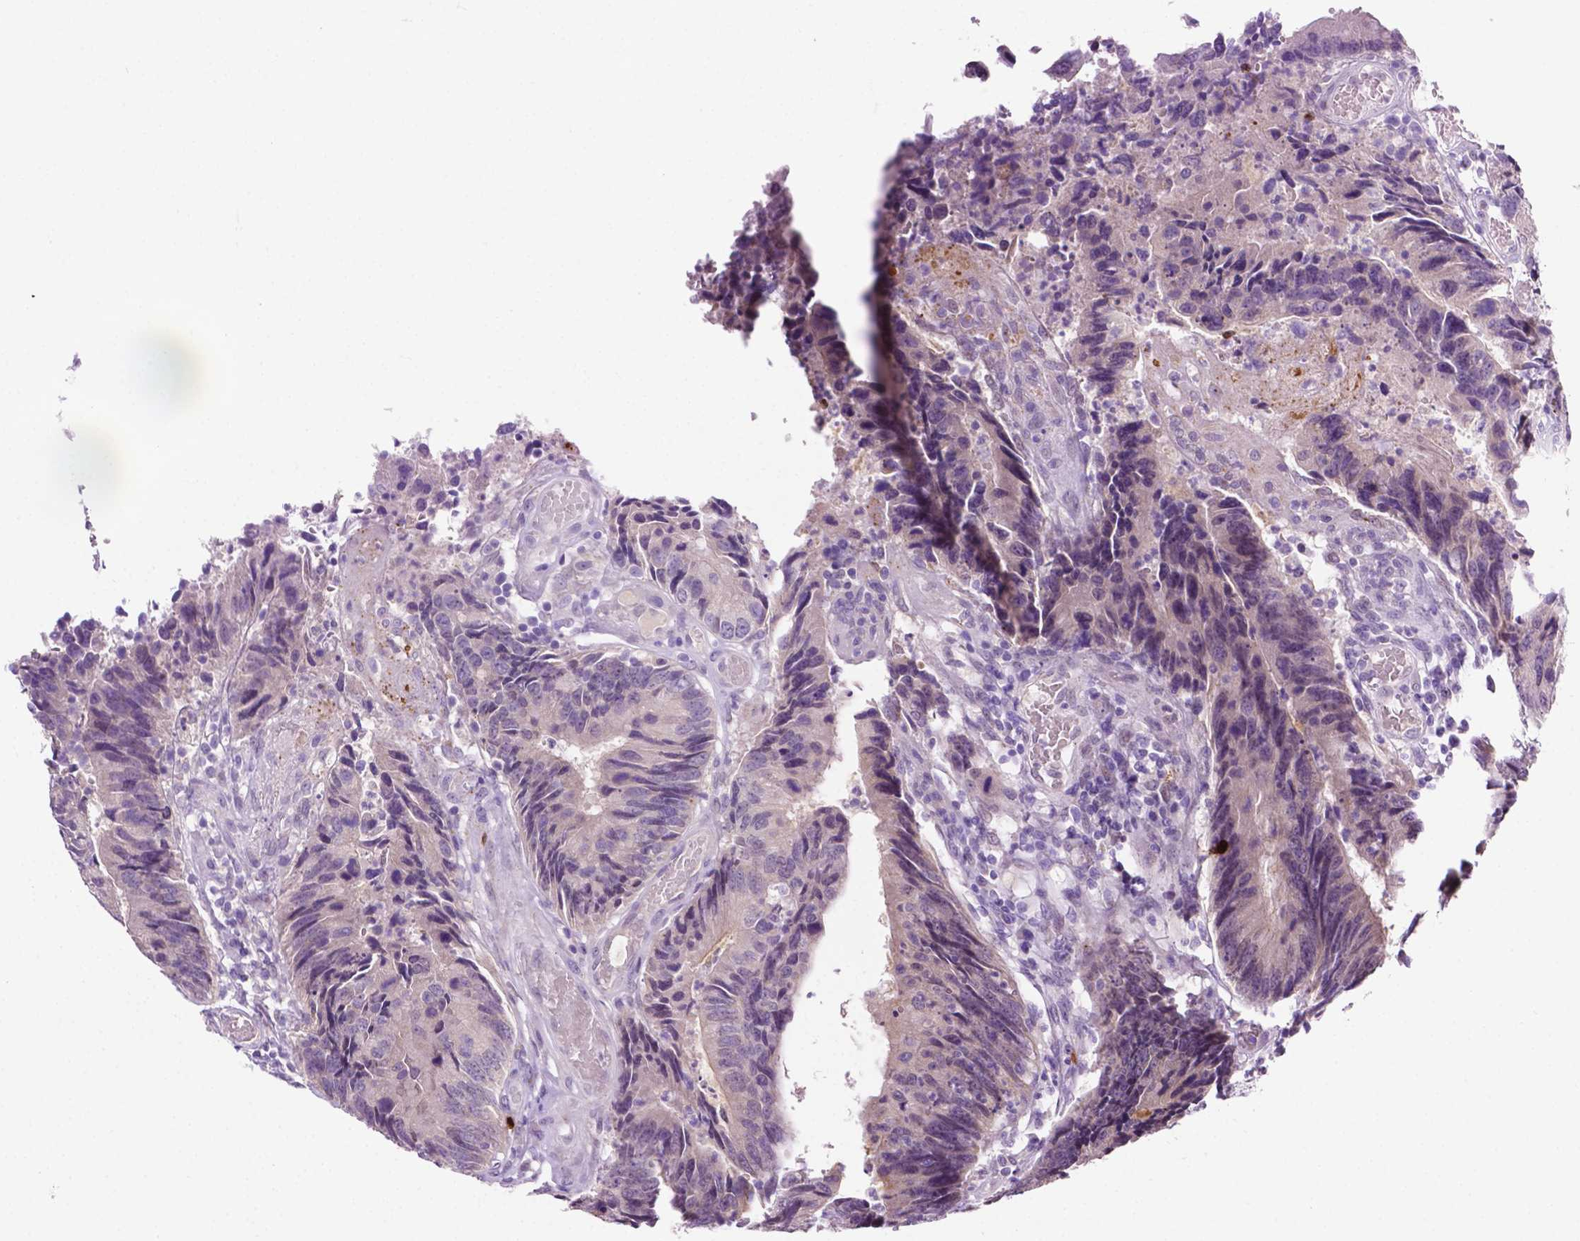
{"staining": {"intensity": "negative", "quantity": "none", "location": "none"}, "tissue": "colorectal cancer", "cell_type": "Tumor cells", "image_type": "cancer", "snomed": [{"axis": "morphology", "description": "Adenocarcinoma, NOS"}, {"axis": "topography", "description": "Colon"}], "caption": "This is an immunohistochemistry (IHC) micrograph of human colorectal cancer (adenocarcinoma). There is no expression in tumor cells.", "gene": "MMP27", "patient": {"sex": "female", "age": 67}}